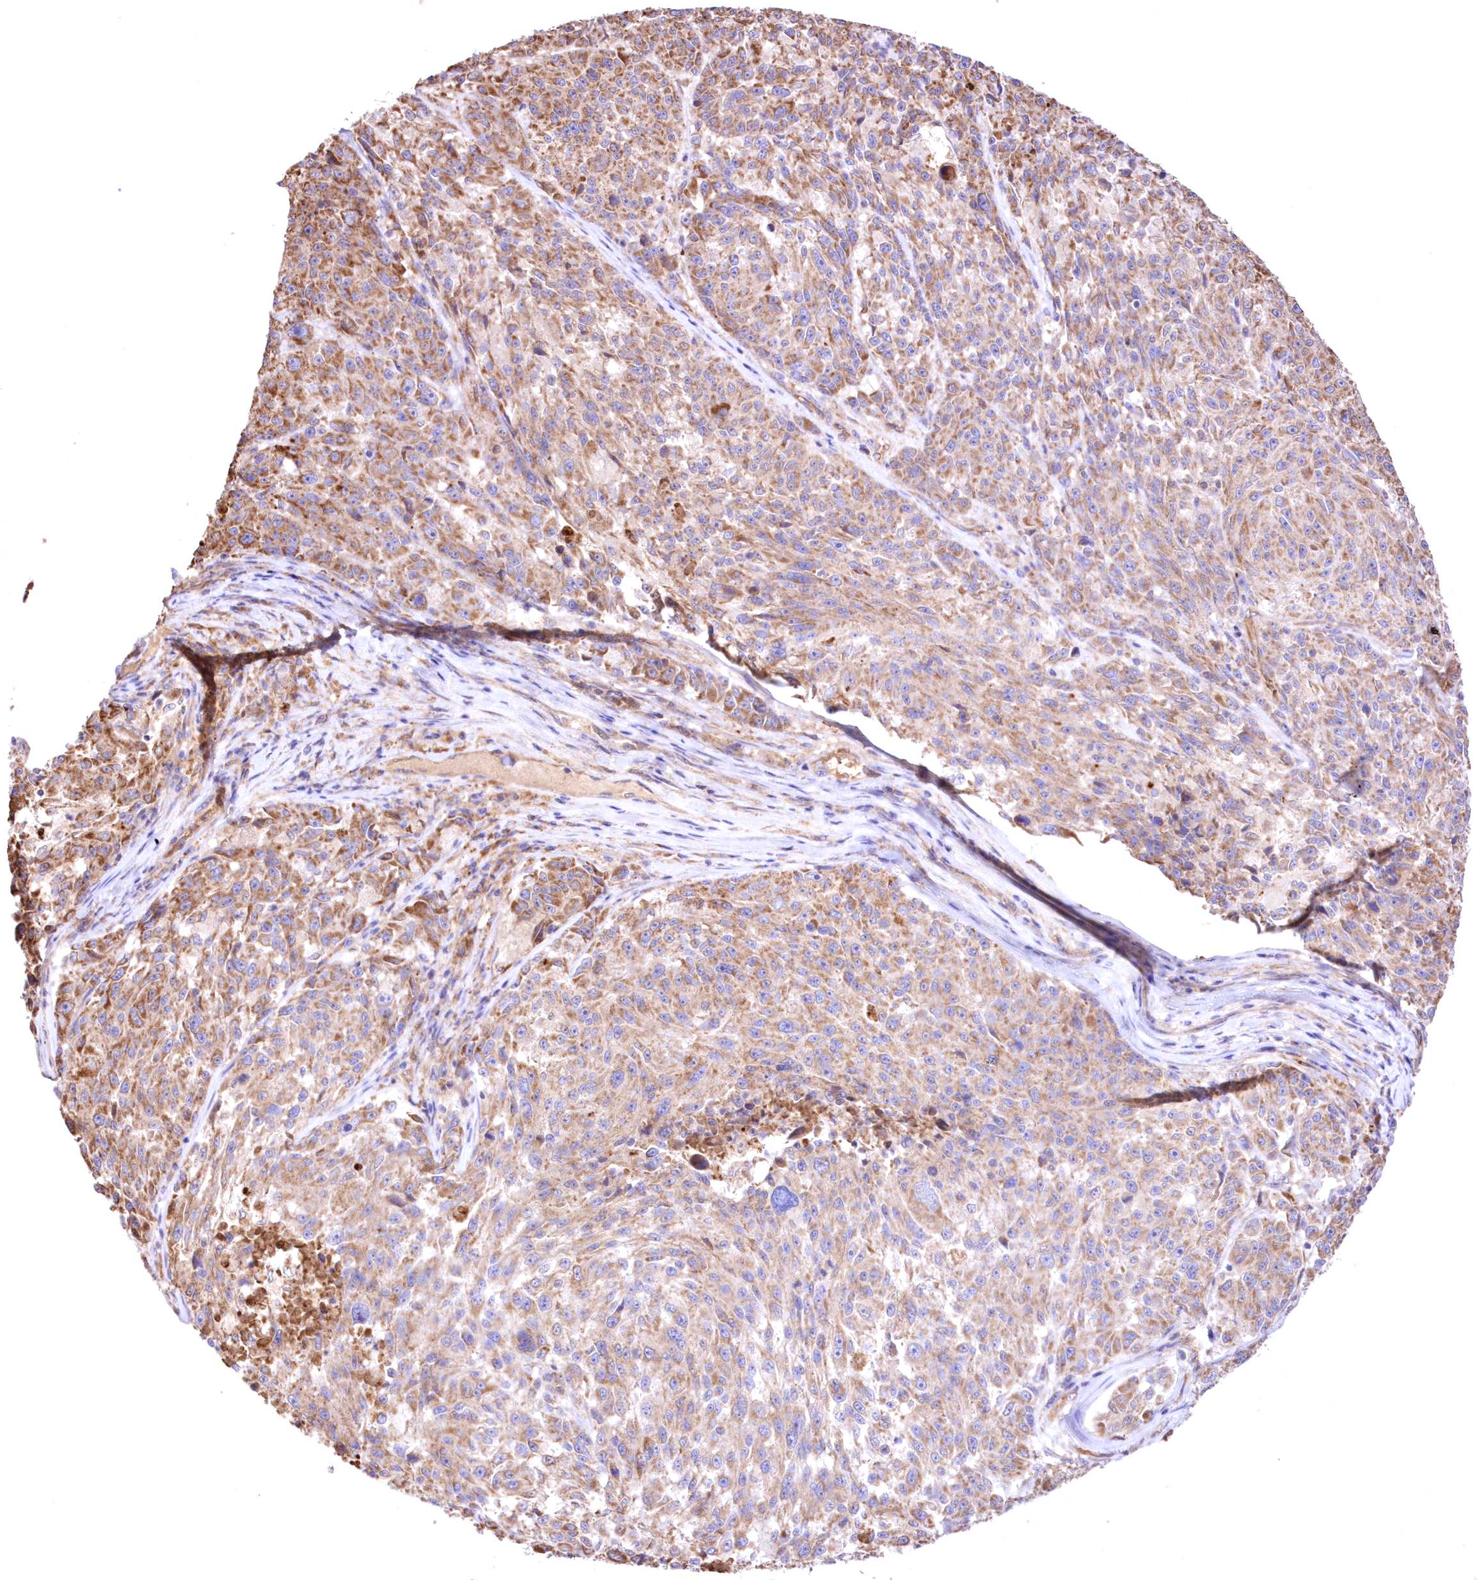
{"staining": {"intensity": "moderate", "quantity": ">75%", "location": "cytoplasmic/membranous"}, "tissue": "melanoma", "cell_type": "Tumor cells", "image_type": "cancer", "snomed": [{"axis": "morphology", "description": "Malignant melanoma, NOS"}, {"axis": "topography", "description": "Skin"}], "caption": "A micrograph of malignant melanoma stained for a protein displays moderate cytoplasmic/membranous brown staining in tumor cells.", "gene": "FCHO2", "patient": {"sex": "male", "age": 53}}